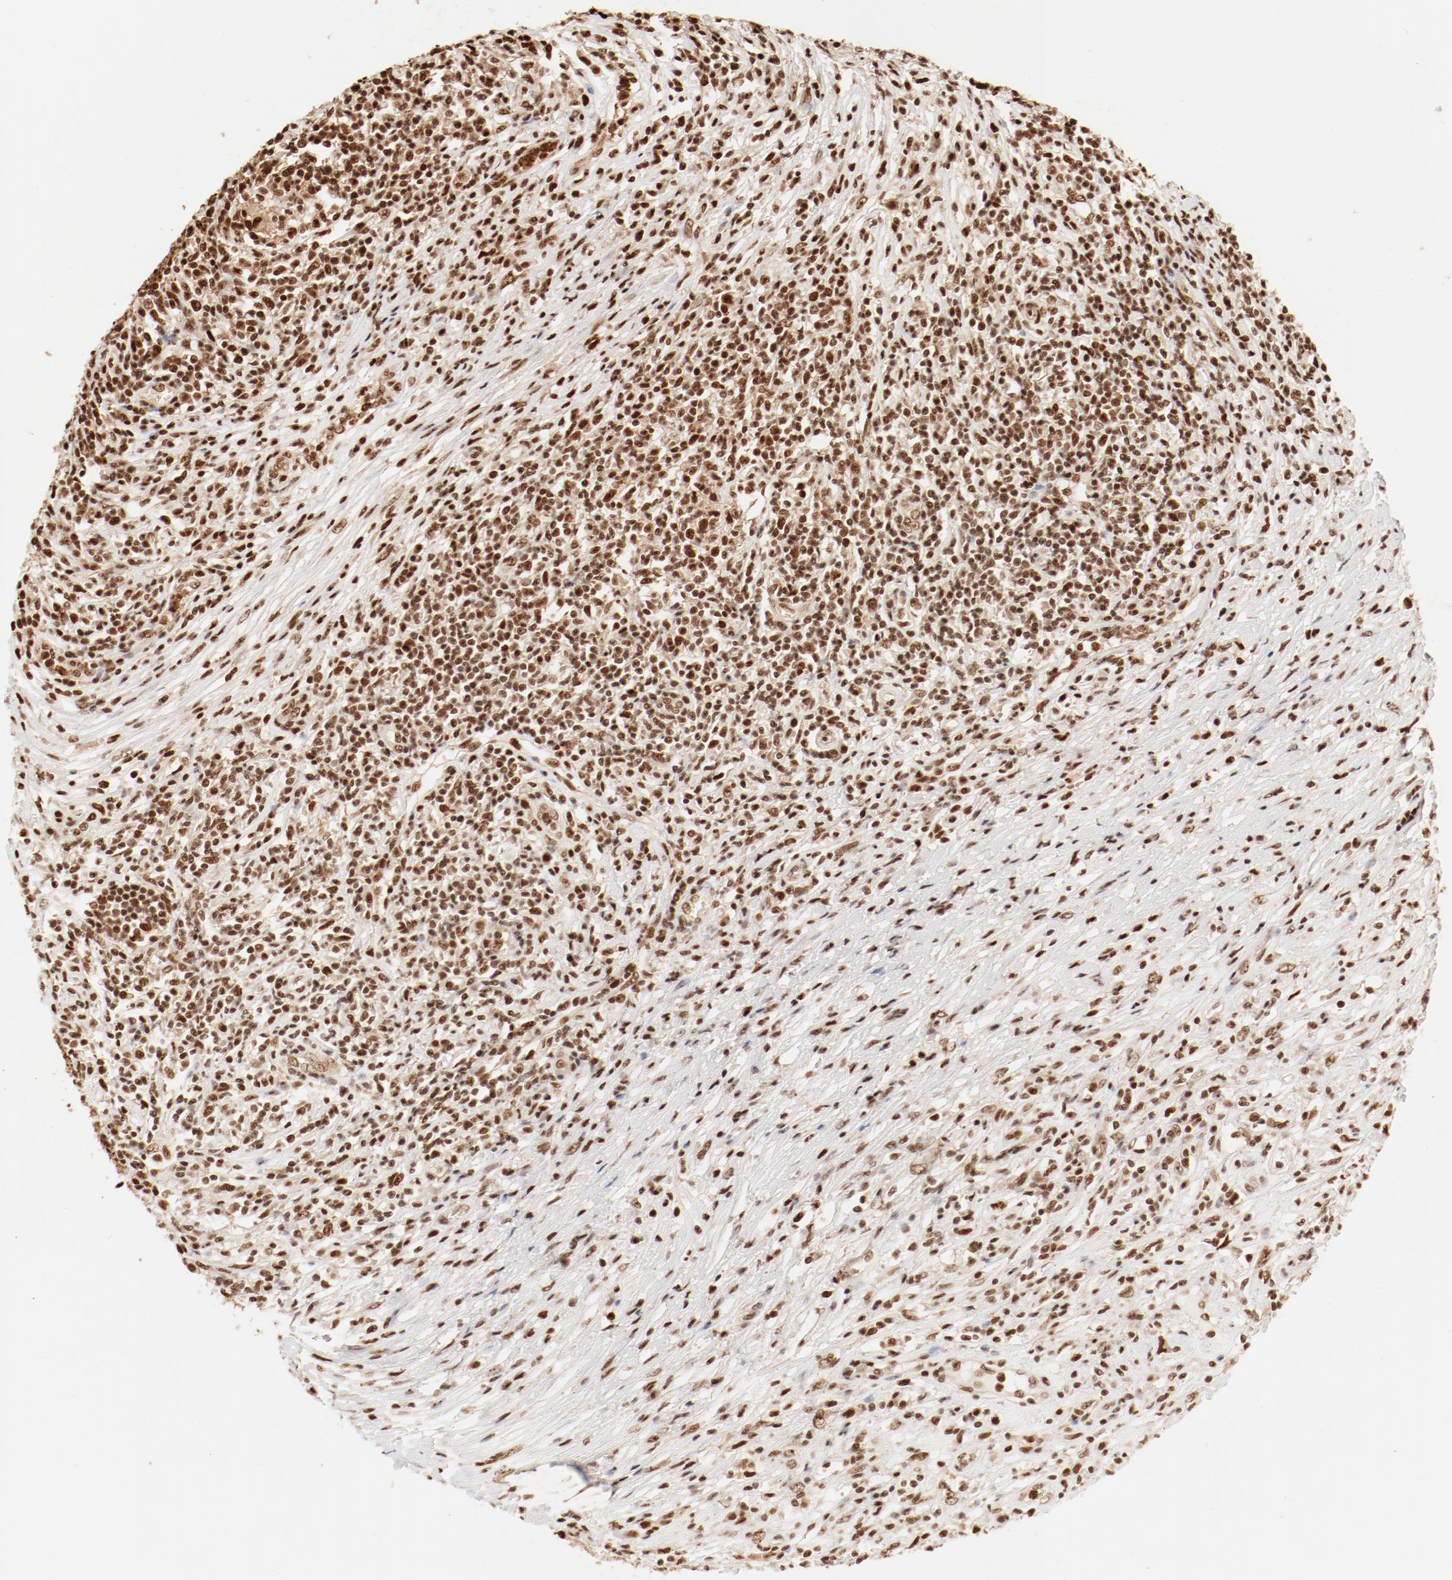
{"staining": {"intensity": "strong", "quantity": ">75%", "location": "nuclear"}, "tissue": "lymphoma", "cell_type": "Tumor cells", "image_type": "cancer", "snomed": [{"axis": "morphology", "description": "Malignant lymphoma, non-Hodgkin's type, High grade"}, {"axis": "topography", "description": "Lymph node"}], "caption": "Immunohistochemical staining of malignant lymphoma, non-Hodgkin's type (high-grade) displays high levels of strong nuclear positivity in approximately >75% of tumor cells.", "gene": "FAM50A", "patient": {"sex": "female", "age": 84}}